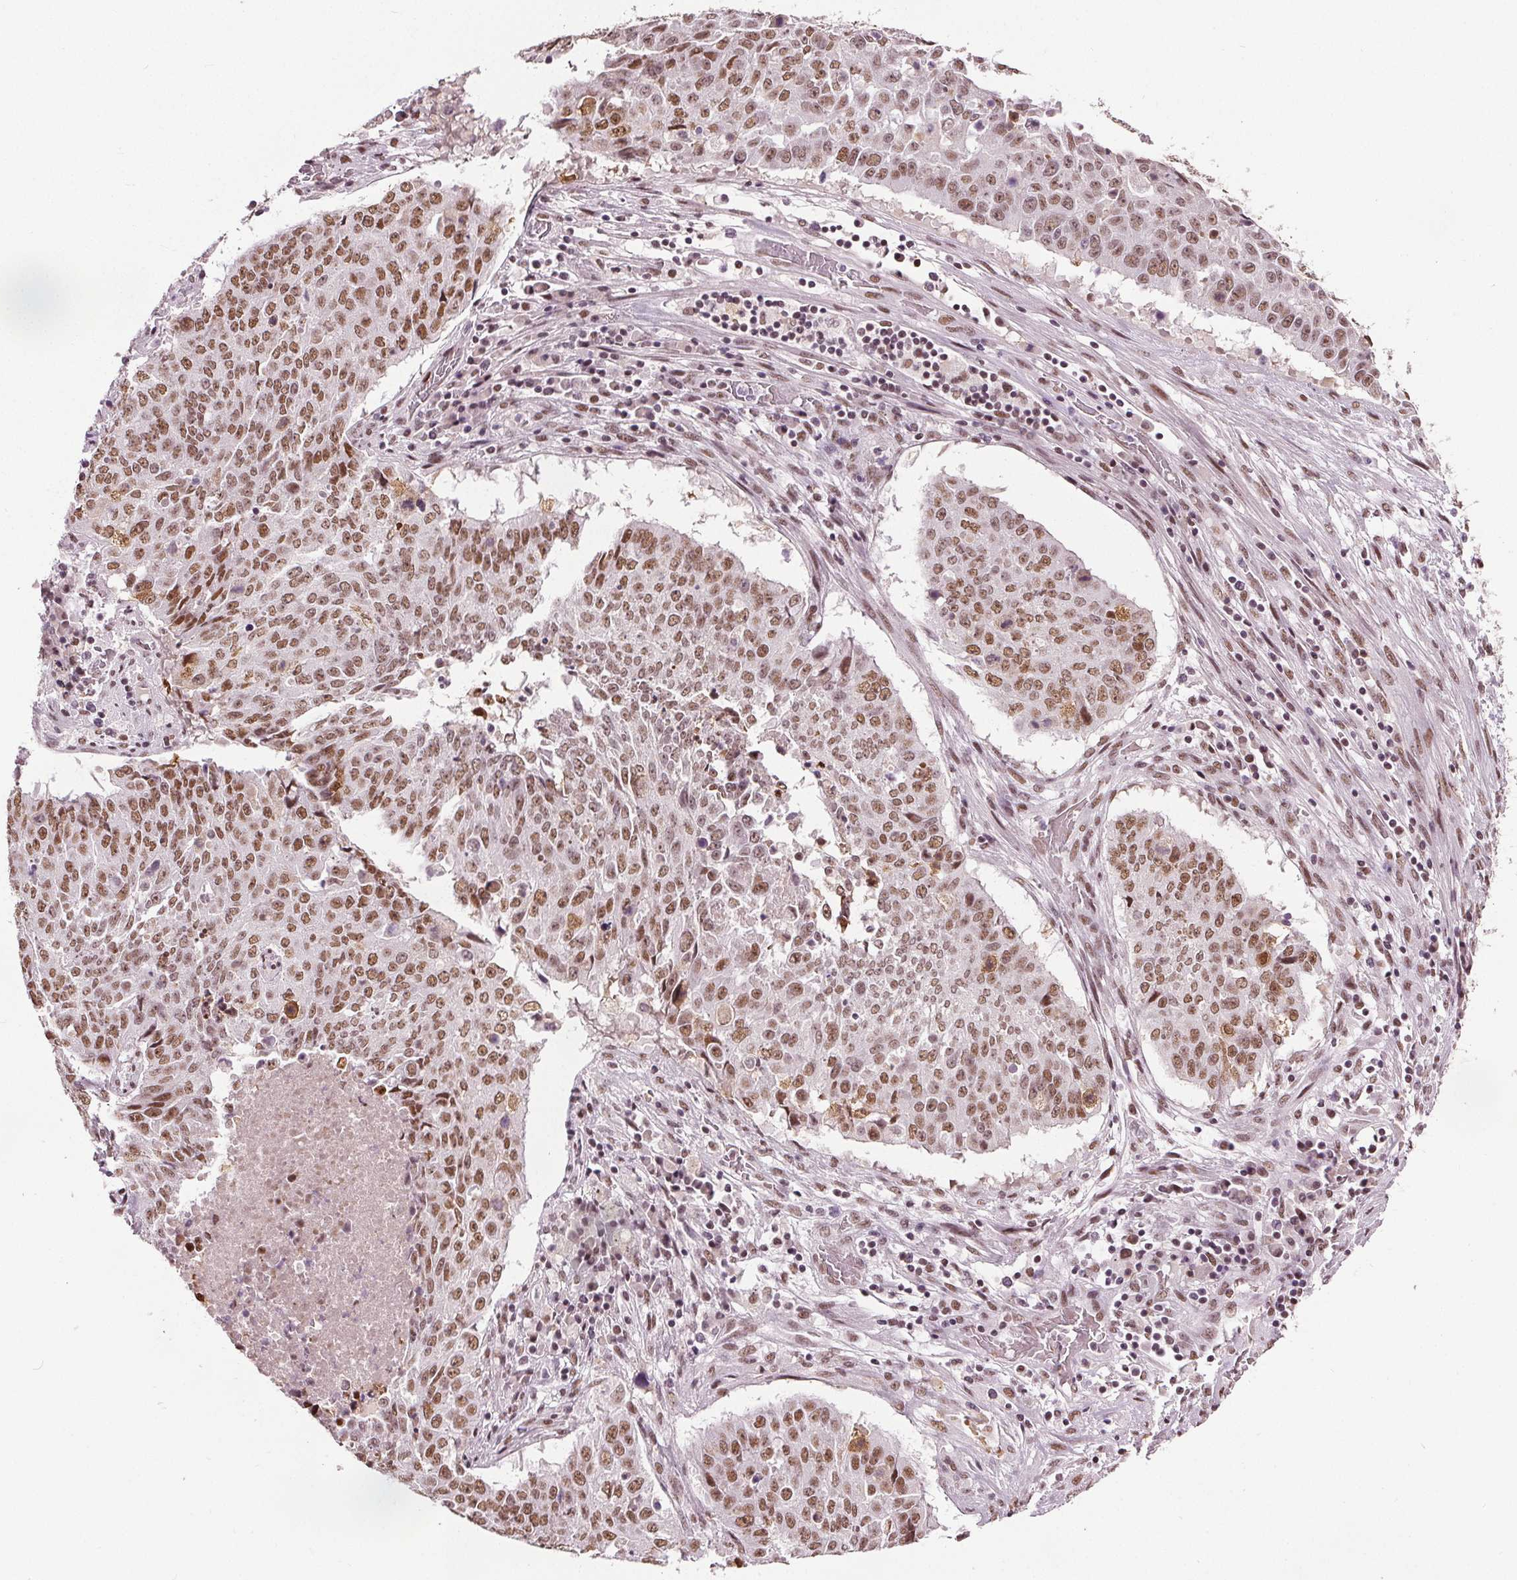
{"staining": {"intensity": "moderate", "quantity": ">75%", "location": "nuclear"}, "tissue": "lung cancer", "cell_type": "Tumor cells", "image_type": "cancer", "snomed": [{"axis": "morphology", "description": "Normal tissue, NOS"}, {"axis": "morphology", "description": "Squamous cell carcinoma, NOS"}, {"axis": "topography", "description": "Bronchus"}, {"axis": "topography", "description": "Lung"}], "caption": "IHC (DAB (3,3'-diaminobenzidine)) staining of lung cancer (squamous cell carcinoma) displays moderate nuclear protein expression in about >75% of tumor cells.", "gene": "IWS1", "patient": {"sex": "male", "age": 64}}